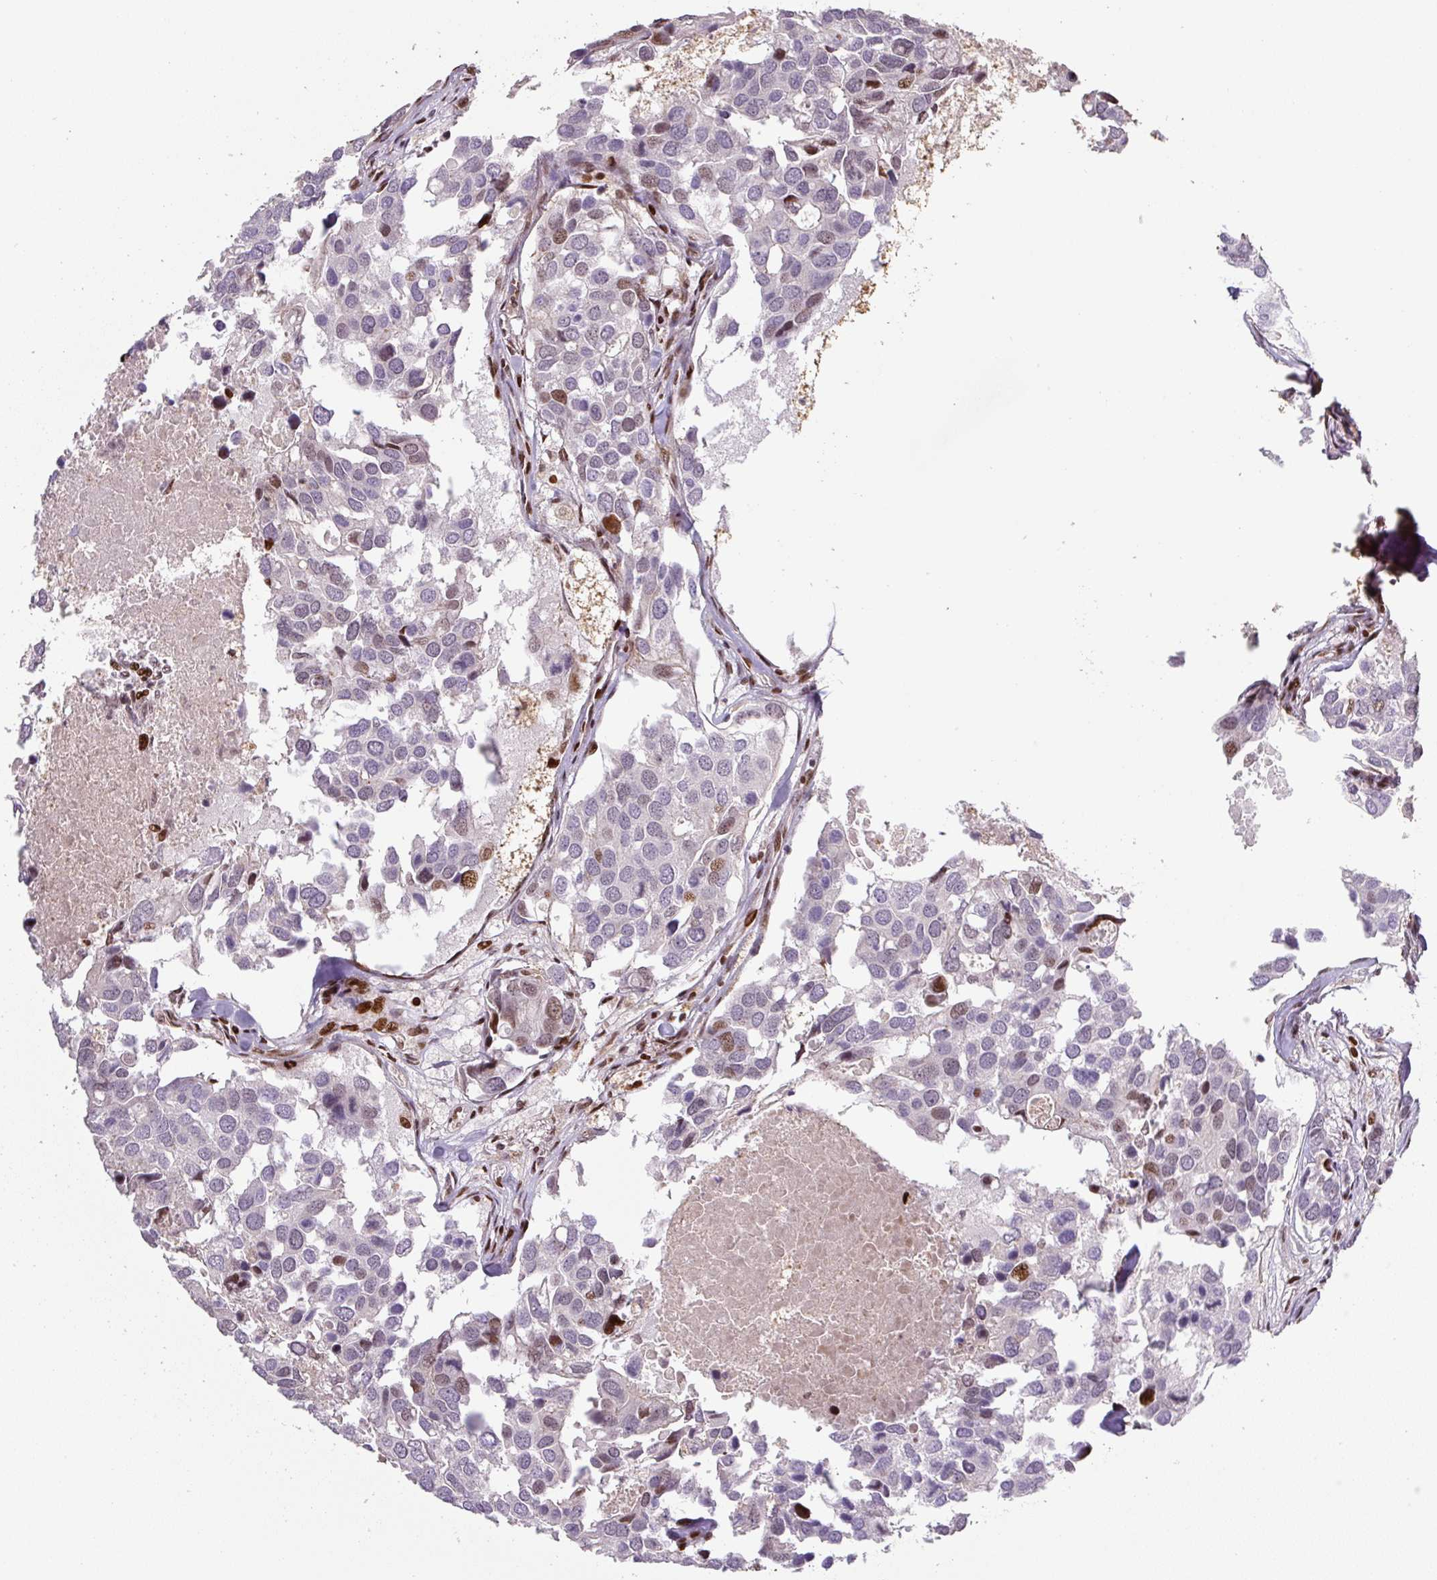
{"staining": {"intensity": "moderate", "quantity": "<25%", "location": "nuclear"}, "tissue": "breast cancer", "cell_type": "Tumor cells", "image_type": "cancer", "snomed": [{"axis": "morphology", "description": "Duct carcinoma"}, {"axis": "topography", "description": "Breast"}], "caption": "The histopathology image shows a brown stain indicating the presence of a protein in the nuclear of tumor cells in breast cancer (invasive ductal carcinoma). (IHC, brightfield microscopy, high magnification).", "gene": "PYDC2", "patient": {"sex": "female", "age": 83}}